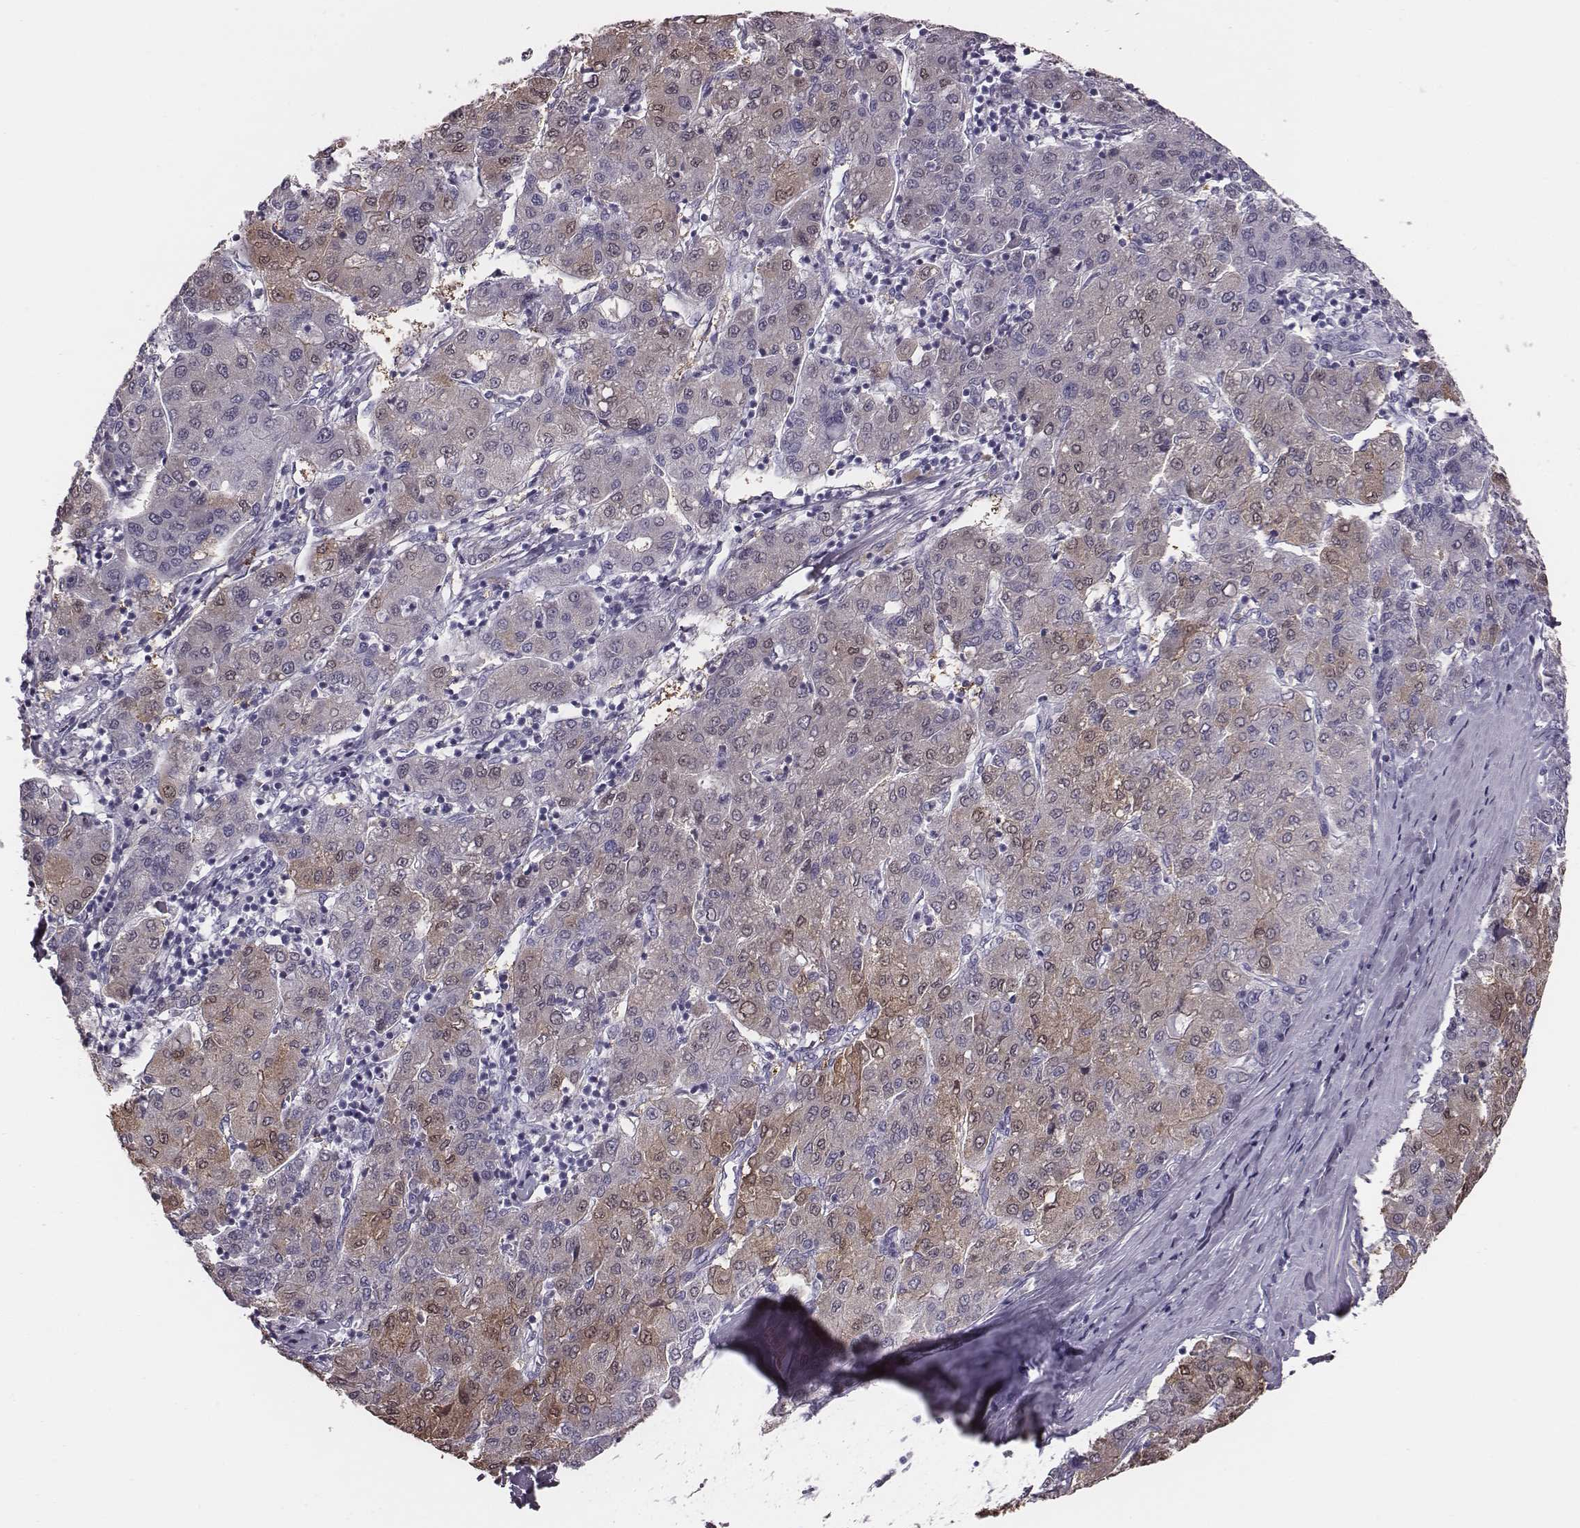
{"staining": {"intensity": "negative", "quantity": "none", "location": "none"}, "tissue": "liver cancer", "cell_type": "Tumor cells", "image_type": "cancer", "snomed": [{"axis": "morphology", "description": "Carcinoma, Hepatocellular, NOS"}, {"axis": "topography", "description": "Liver"}], "caption": "DAB (3,3'-diaminobenzidine) immunohistochemical staining of human liver hepatocellular carcinoma reveals no significant staining in tumor cells.", "gene": "CRISP1", "patient": {"sex": "male", "age": 65}}